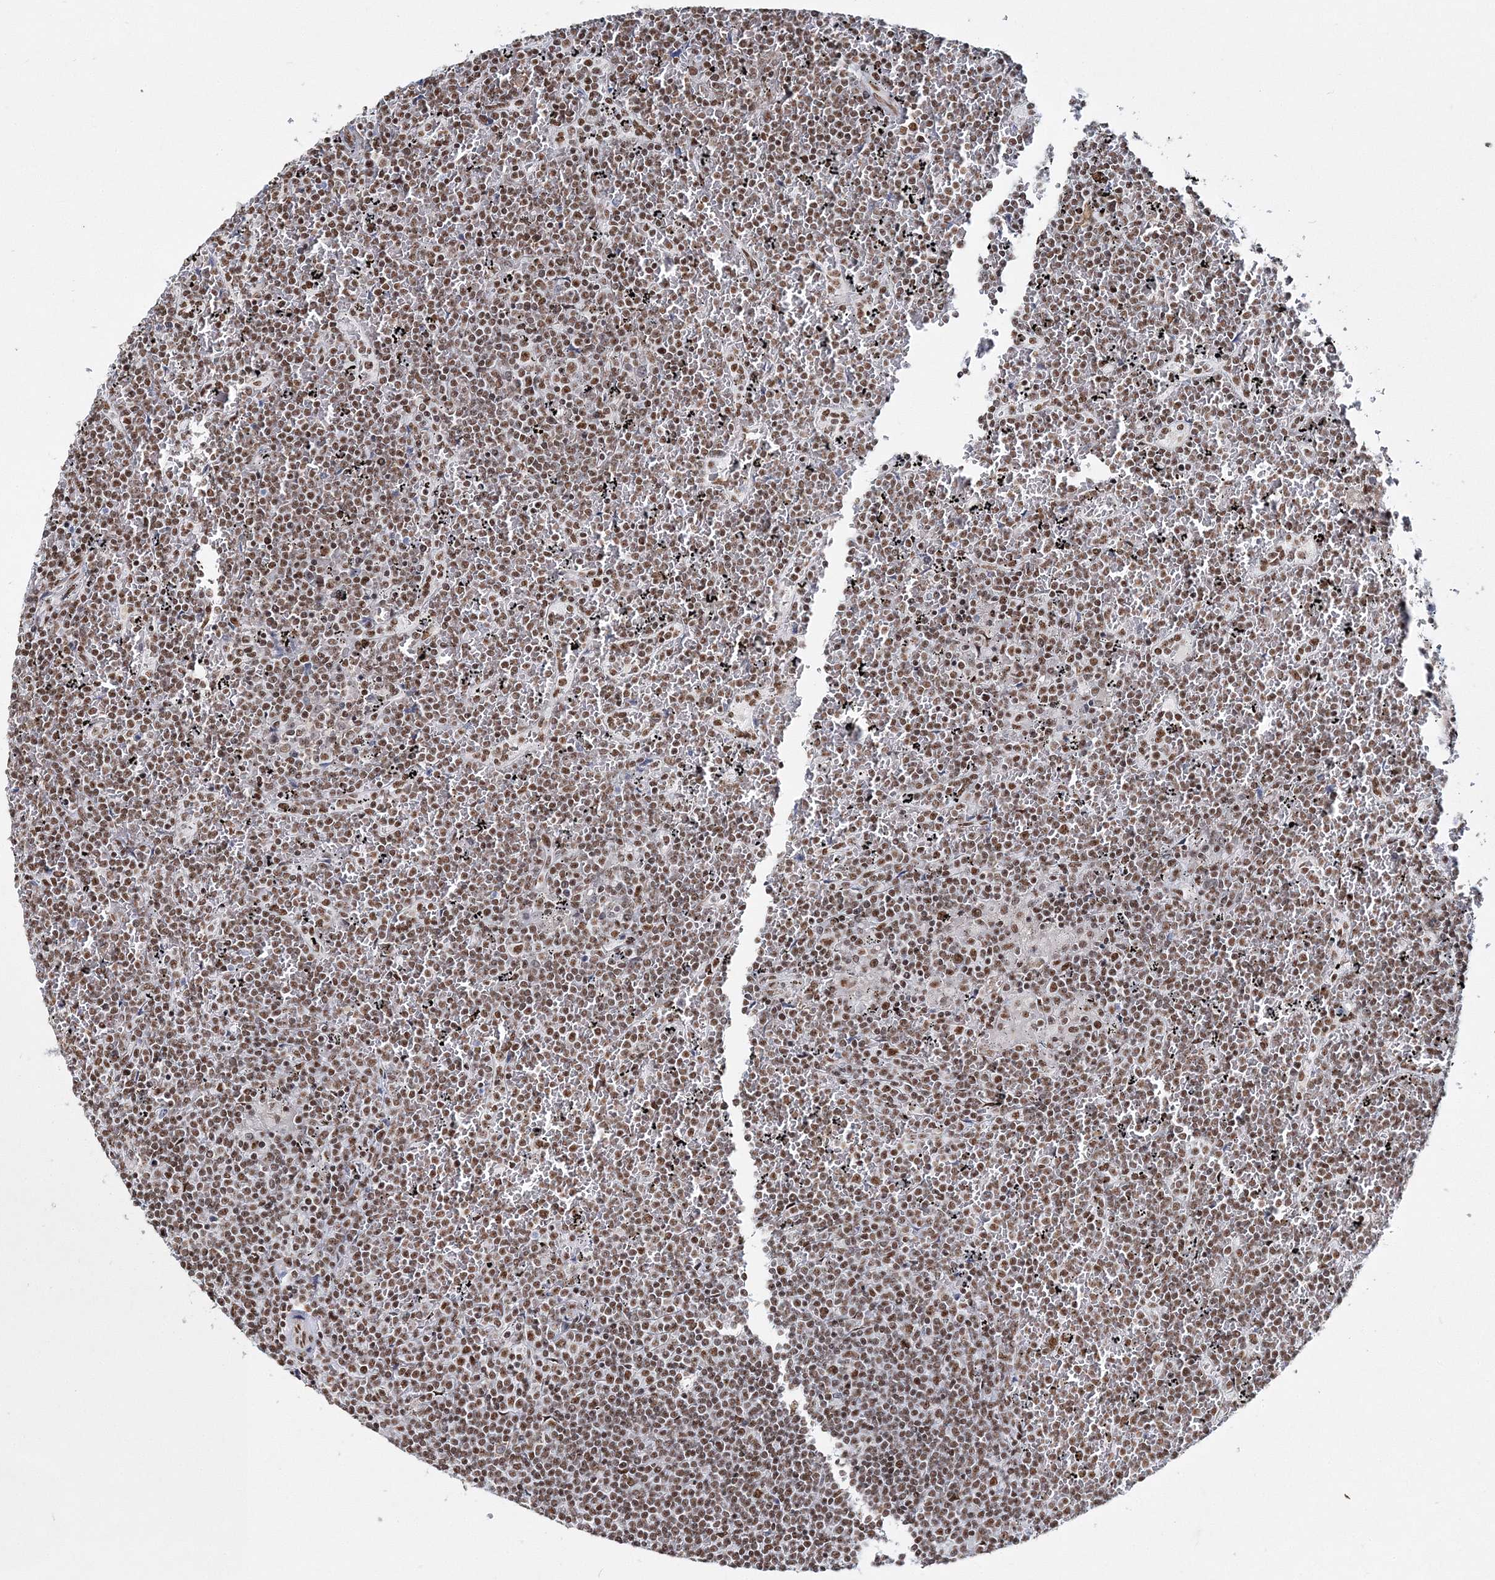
{"staining": {"intensity": "moderate", "quantity": ">75%", "location": "nuclear"}, "tissue": "lymphoma", "cell_type": "Tumor cells", "image_type": "cancer", "snomed": [{"axis": "morphology", "description": "Malignant lymphoma, non-Hodgkin's type, Low grade"}, {"axis": "topography", "description": "Spleen"}], "caption": "Lymphoma tissue reveals moderate nuclear positivity in approximately >75% of tumor cells The protein of interest is stained brown, and the nuclei are stained in blue (DAB (3,3'-diaminobenzidine) IHC with brightfield microscopy, high magnification).", "gene": "QRICH1", "patient": {"sex": "female", "age": 19}}